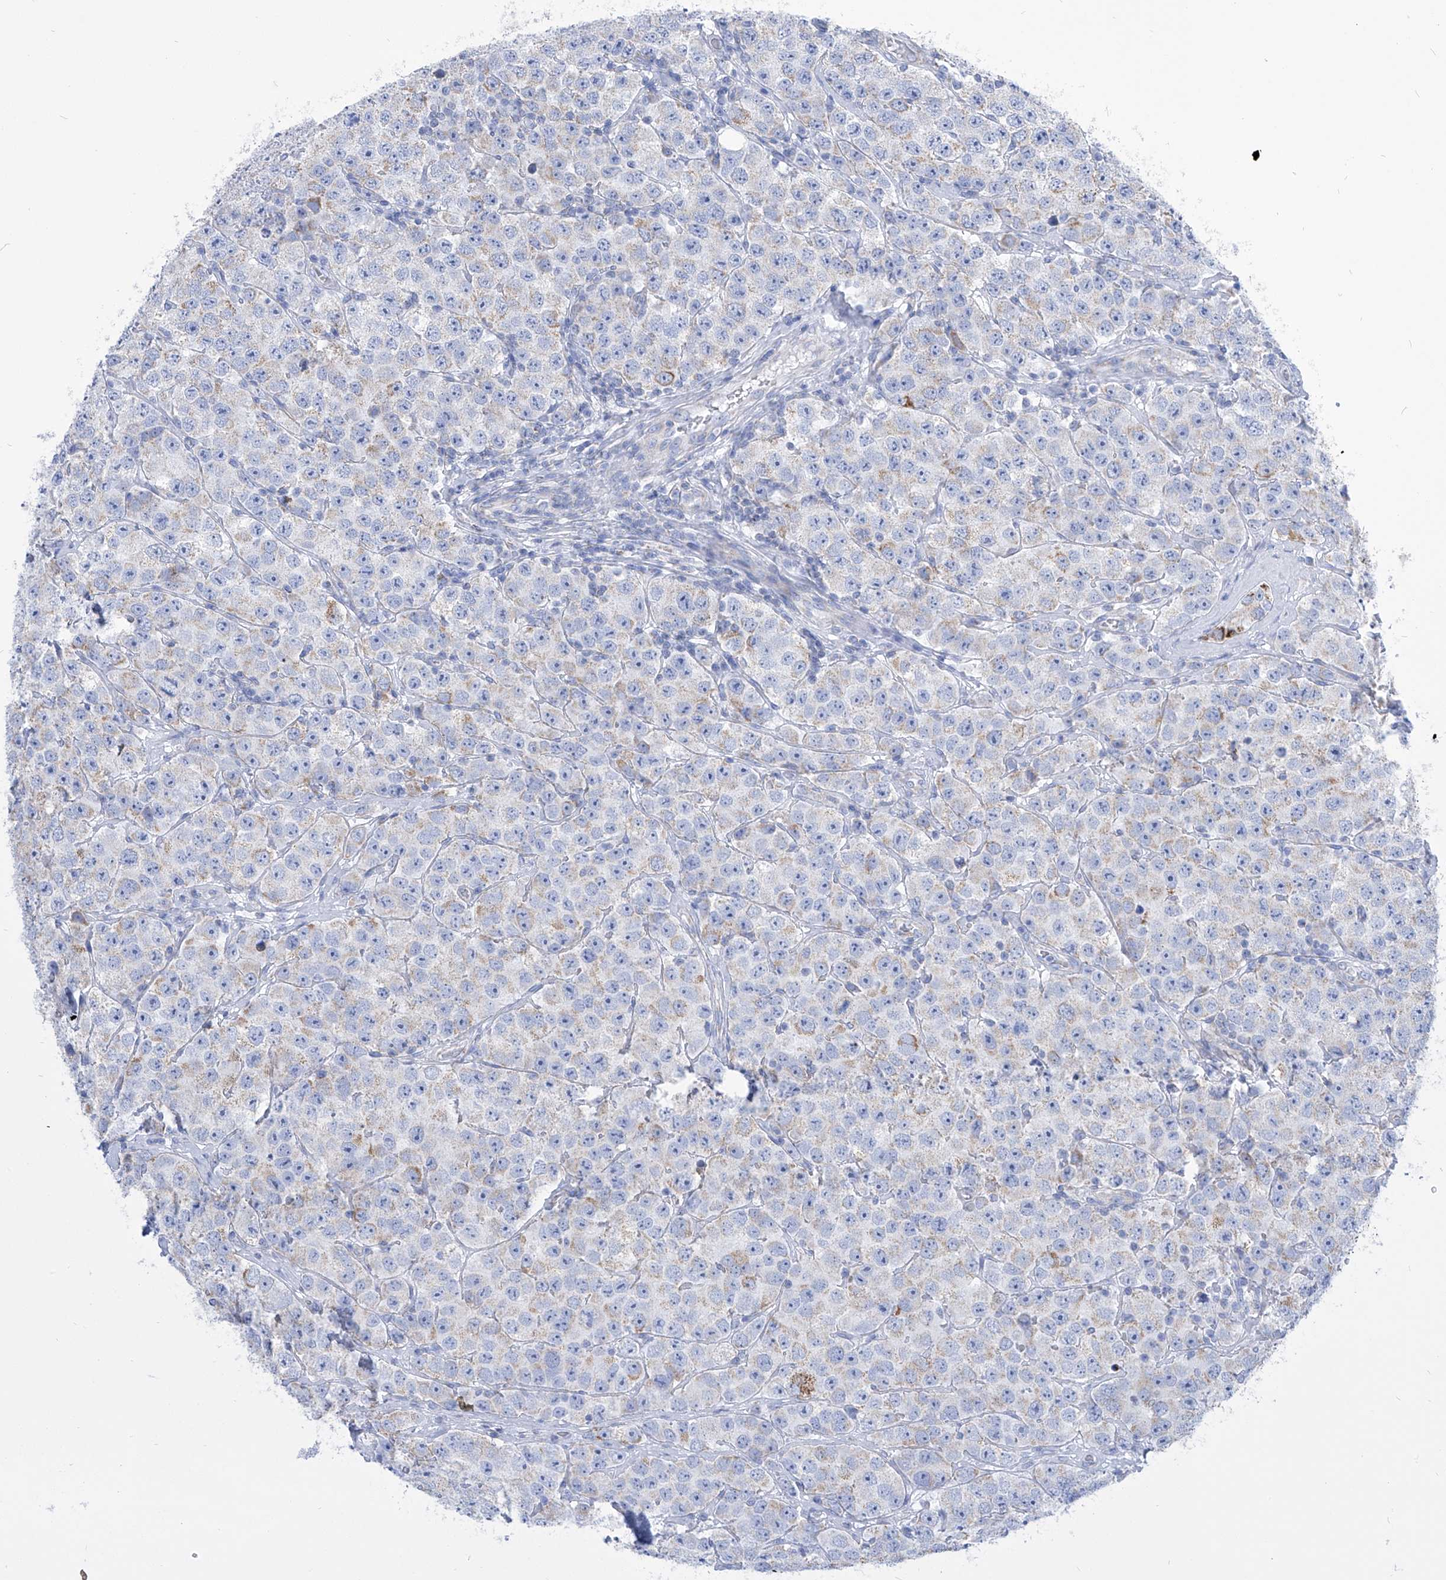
{"staining": {"intensity": "weak", "quantity": "<25%", "location": "cytoplasmic/membranous"}, "tissue": "testis cancer", "cell_type": "Tumor cells", "image_type": "cancer", "snomed": [{"axis": "morphology", "description": "Seminoma, NOS"}, {"axis": "topography", "description": "Testis"}], "caption": "The micrograph reveals no staining of tumor cells in testis cancer (seminoma).", "gene": "COQ3", "patient": {"sex": "male", "age": 28}}